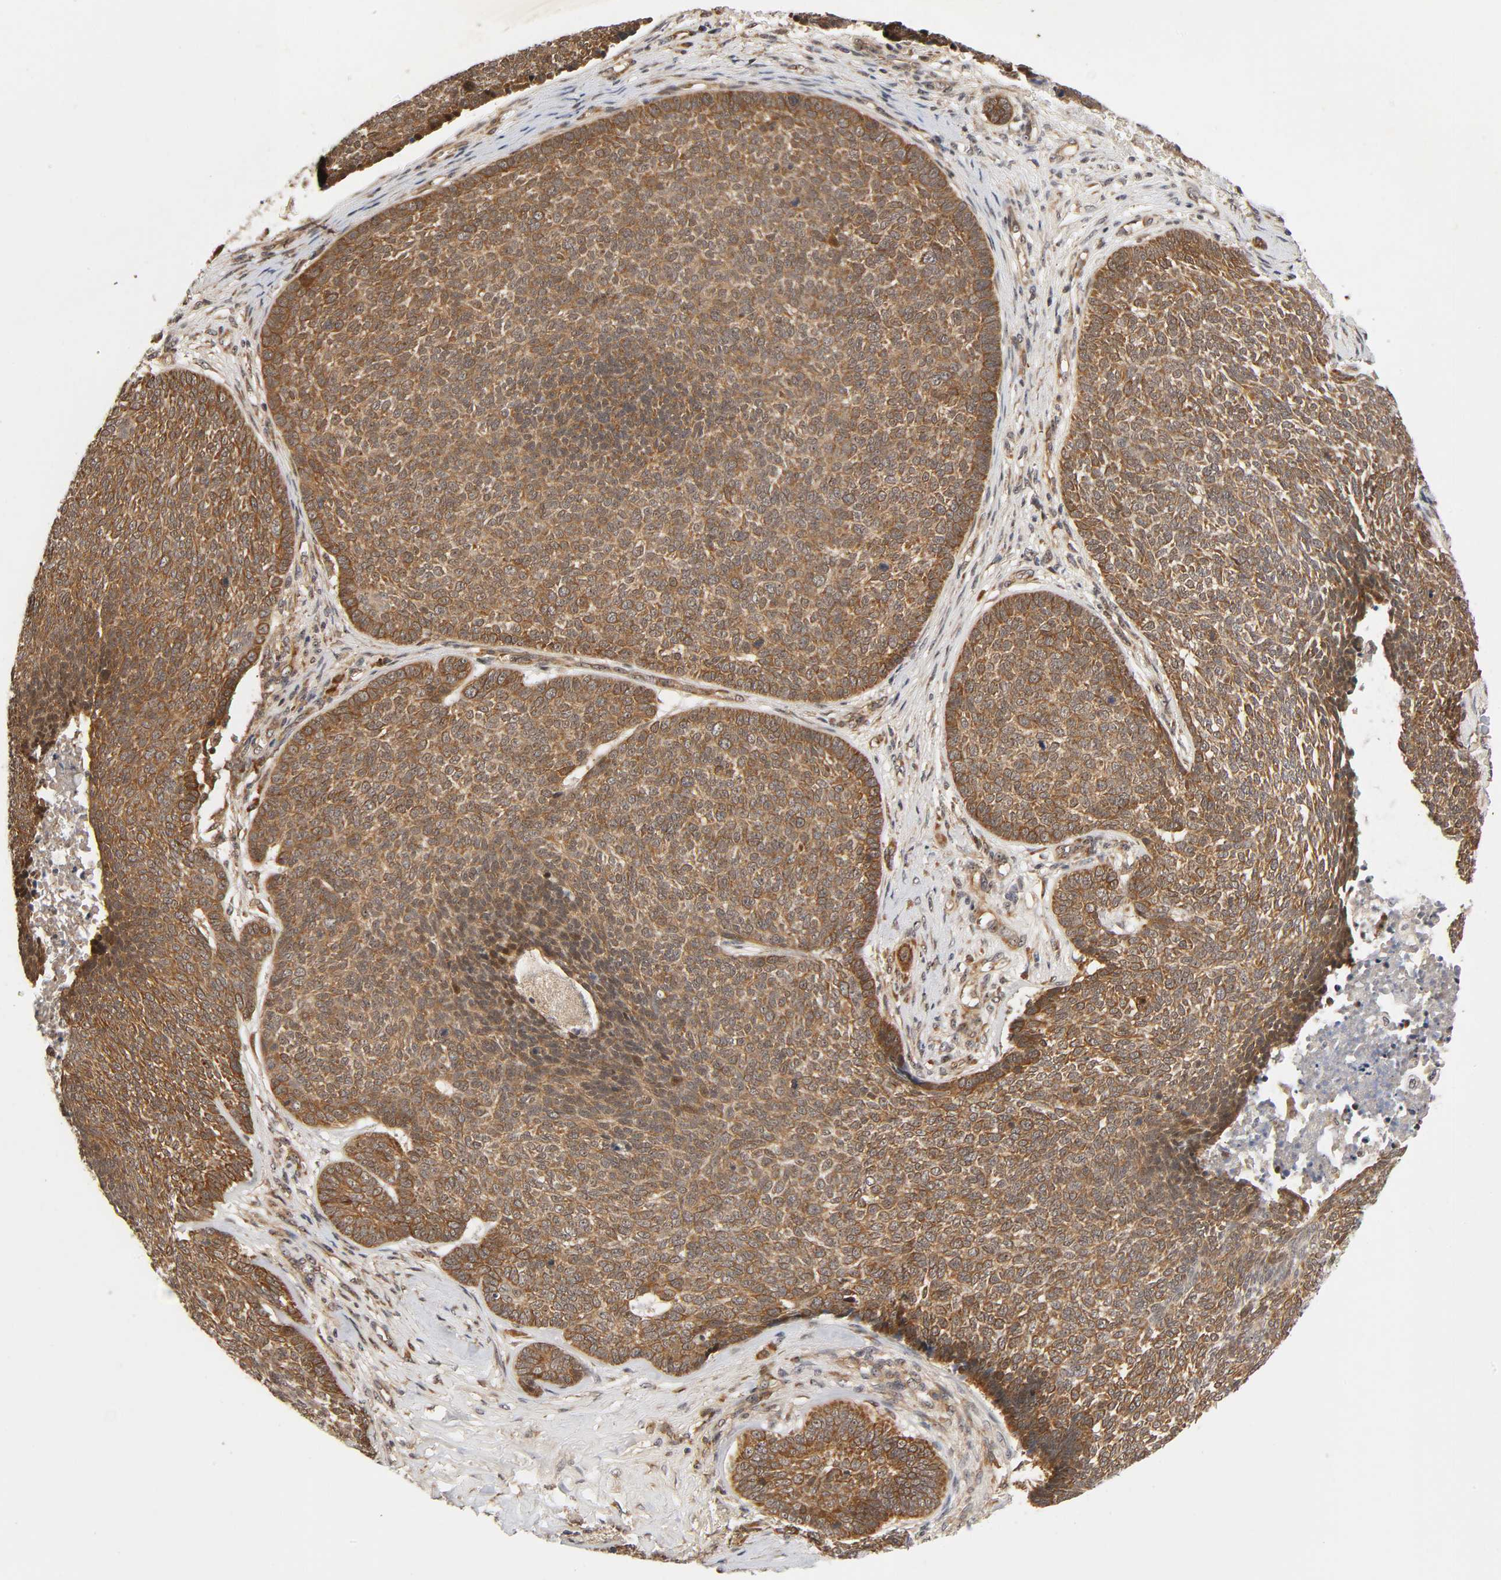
{"staining": {"intensity": "moderate", "quantity": ">75%", "location": "cytoplasmic/membranous"}, "tissue": "skin cancer", "cell_type": "Tumor cells", "image_type": "cancer", "snomed": [{"axis": "morphology", "description": "Basal cell carcinoma"}, {"axis": "topography", "description": "Skin"}], "caption": "IHC histopathology image of neoplastic tissue: skin basal cell carcinoma stained using immunohistochemistry (IHC) displays medium levels of moderate protein expression localized specifically in the cytoplasmic/membranous of tumor cells, appearing as a cytoplasmic/membranous brown color.", "gene": "IQCJ-SCHIP1", "patient": {"sex": "male", "age": 84}}